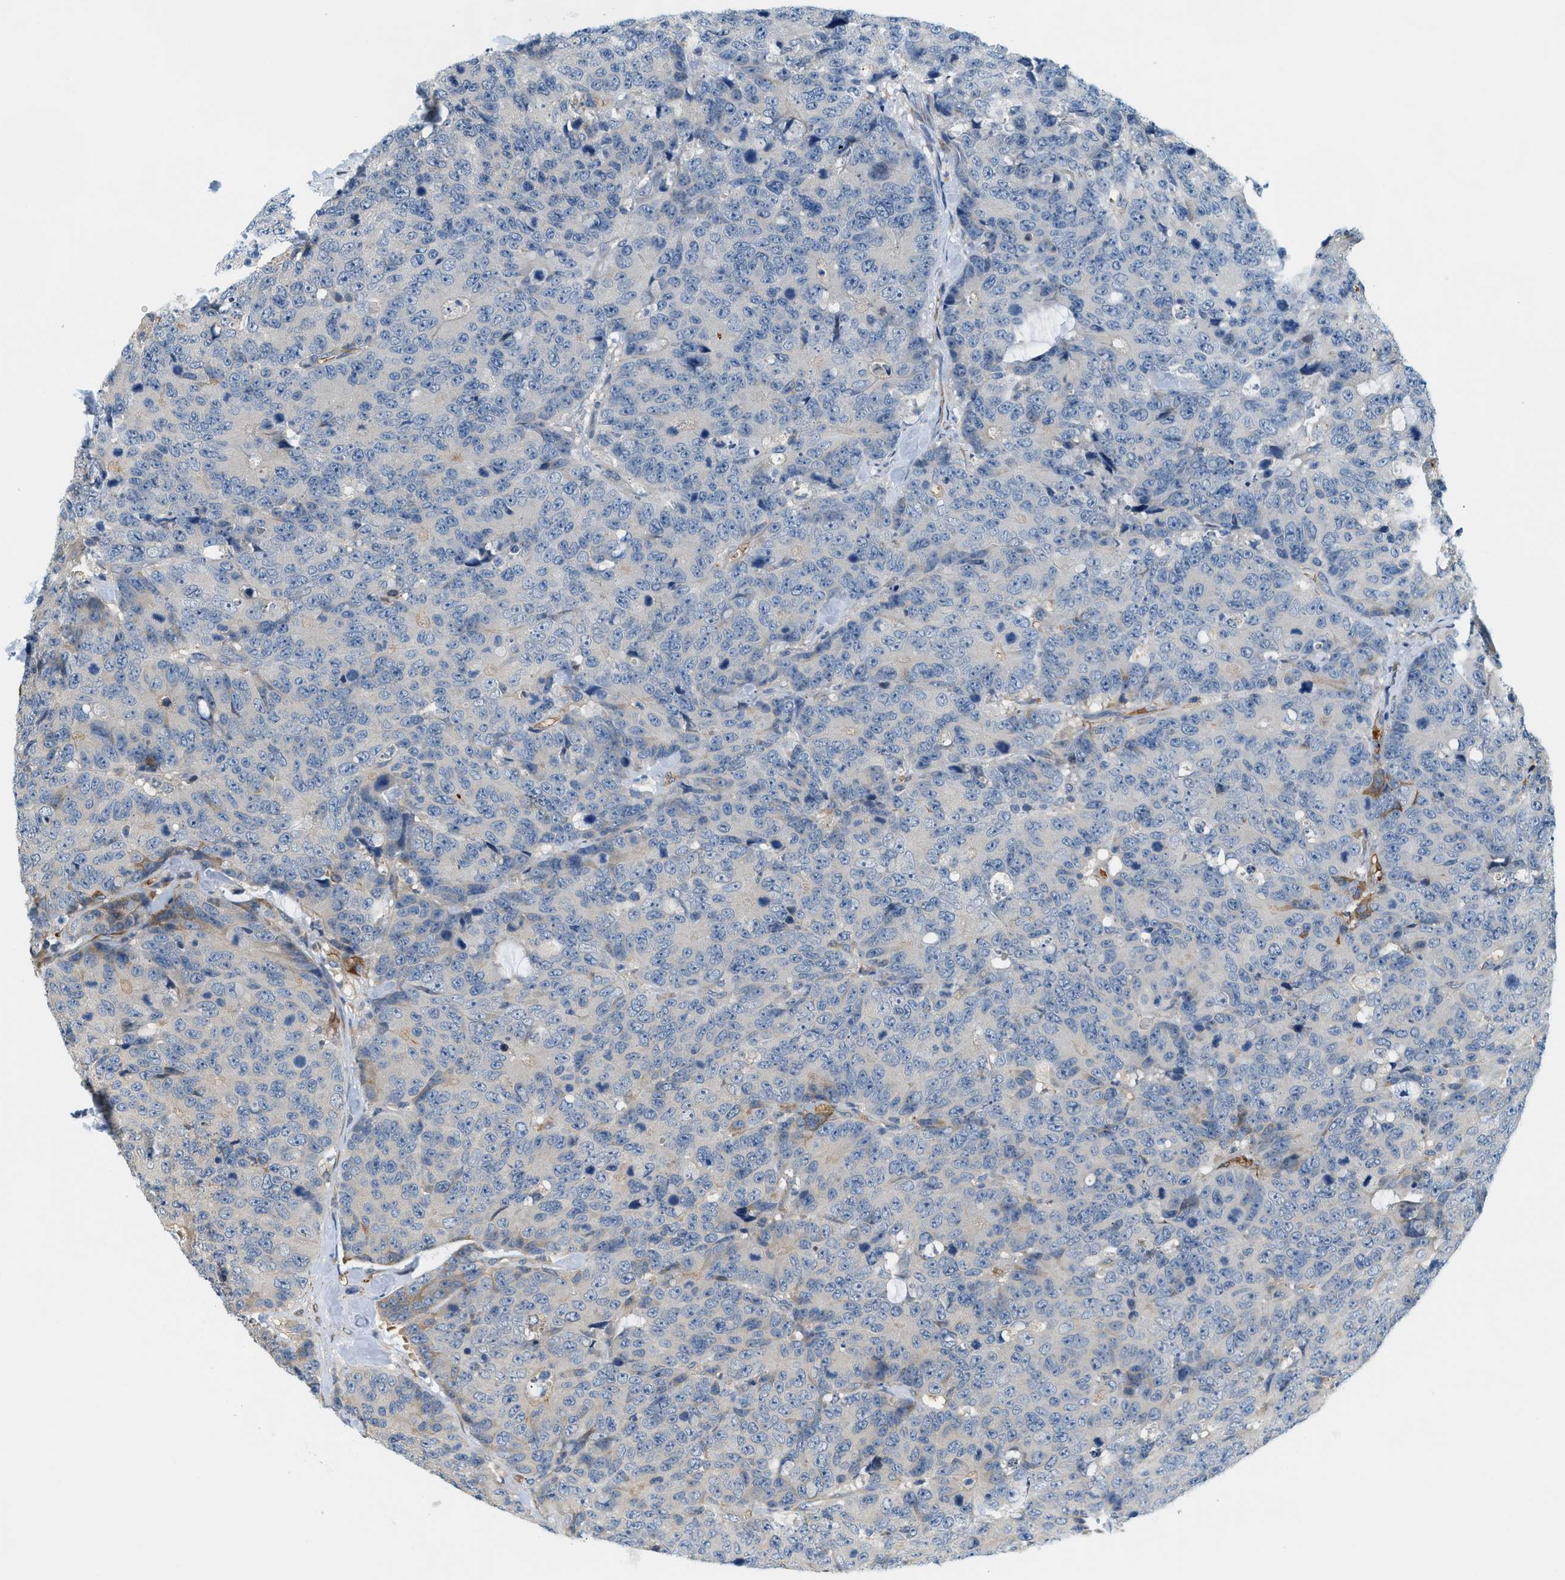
{"staining": {"intensity": "moderate", "quantity": "<25%", "location": "cytoplasmic/membranous"}, "tissue": "colorectal cancer", "cell_type": "Tumor cells", "image_type": "cancer", "snomed": [{"axis": "morphology", "description": "Adenocarcinoma, NOS"}, {"axis": "topography", "description": "Colon"}], "caption": "There is low levels of moderate cytoplasmic/membranous expression in tumor cells of adenocarcinoma (colorectal), as demonstrated by immunohistochemical staining (brown color).", "gene": "CYTH2", "patient": {"sex": "female", "age": 86}}